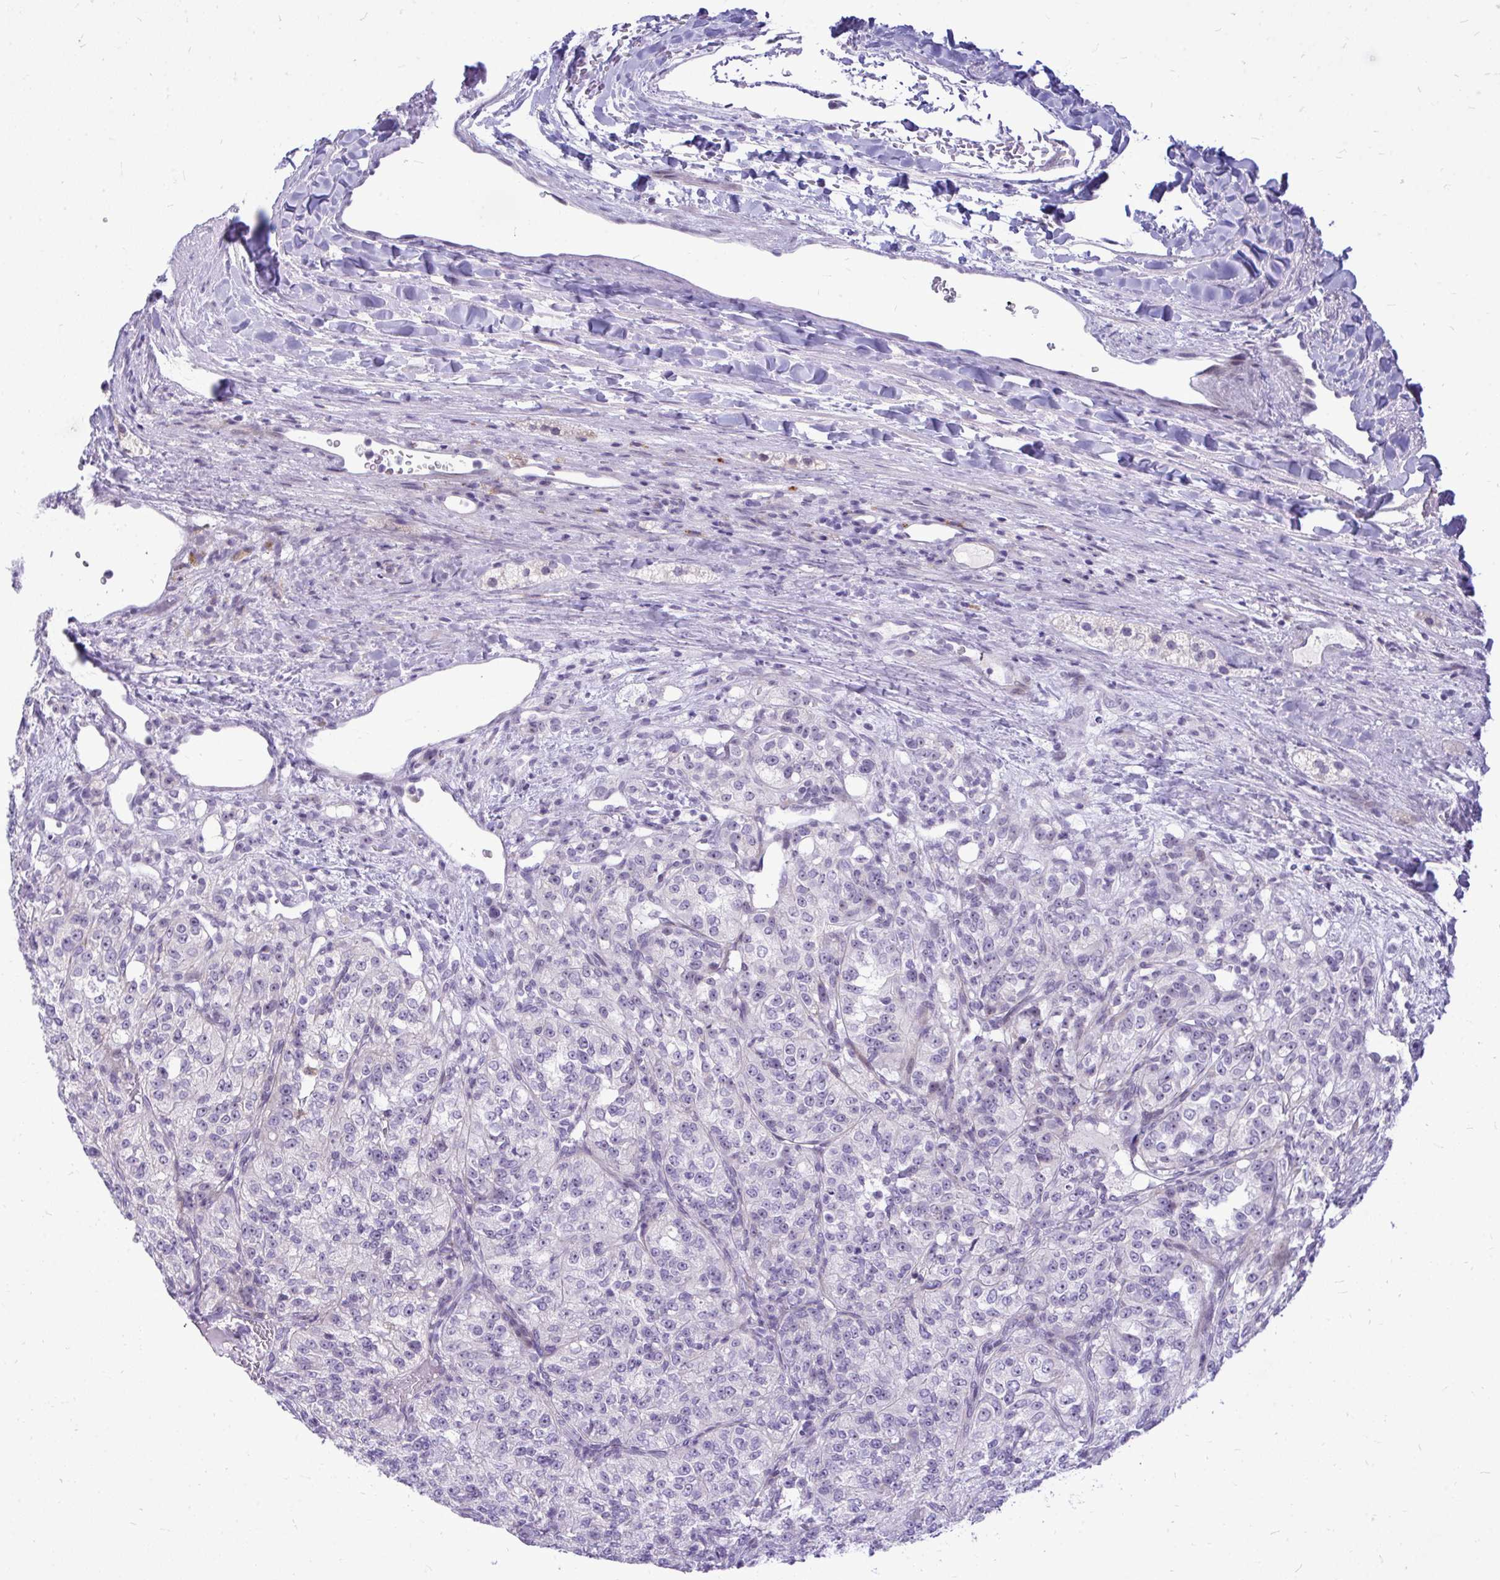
{"staining": {"intensity": "negative", "quantity": "none", "location": "none"}, "tissue": "renal cancer", "cell_type": "Tumor cells", "image_type": "cancer", "snomed": [{"axis": "morphology", "description": "Adenocarcinoma, NOS"}, {"axis": "topography", "description": "Kidney"}], "caption": "Protein analysis of adenocarcinoma (renal) shows no significant expression in tumor cells.", "gene": "ZSCAN25", "patient": {"sex": "female", "age": 63}}